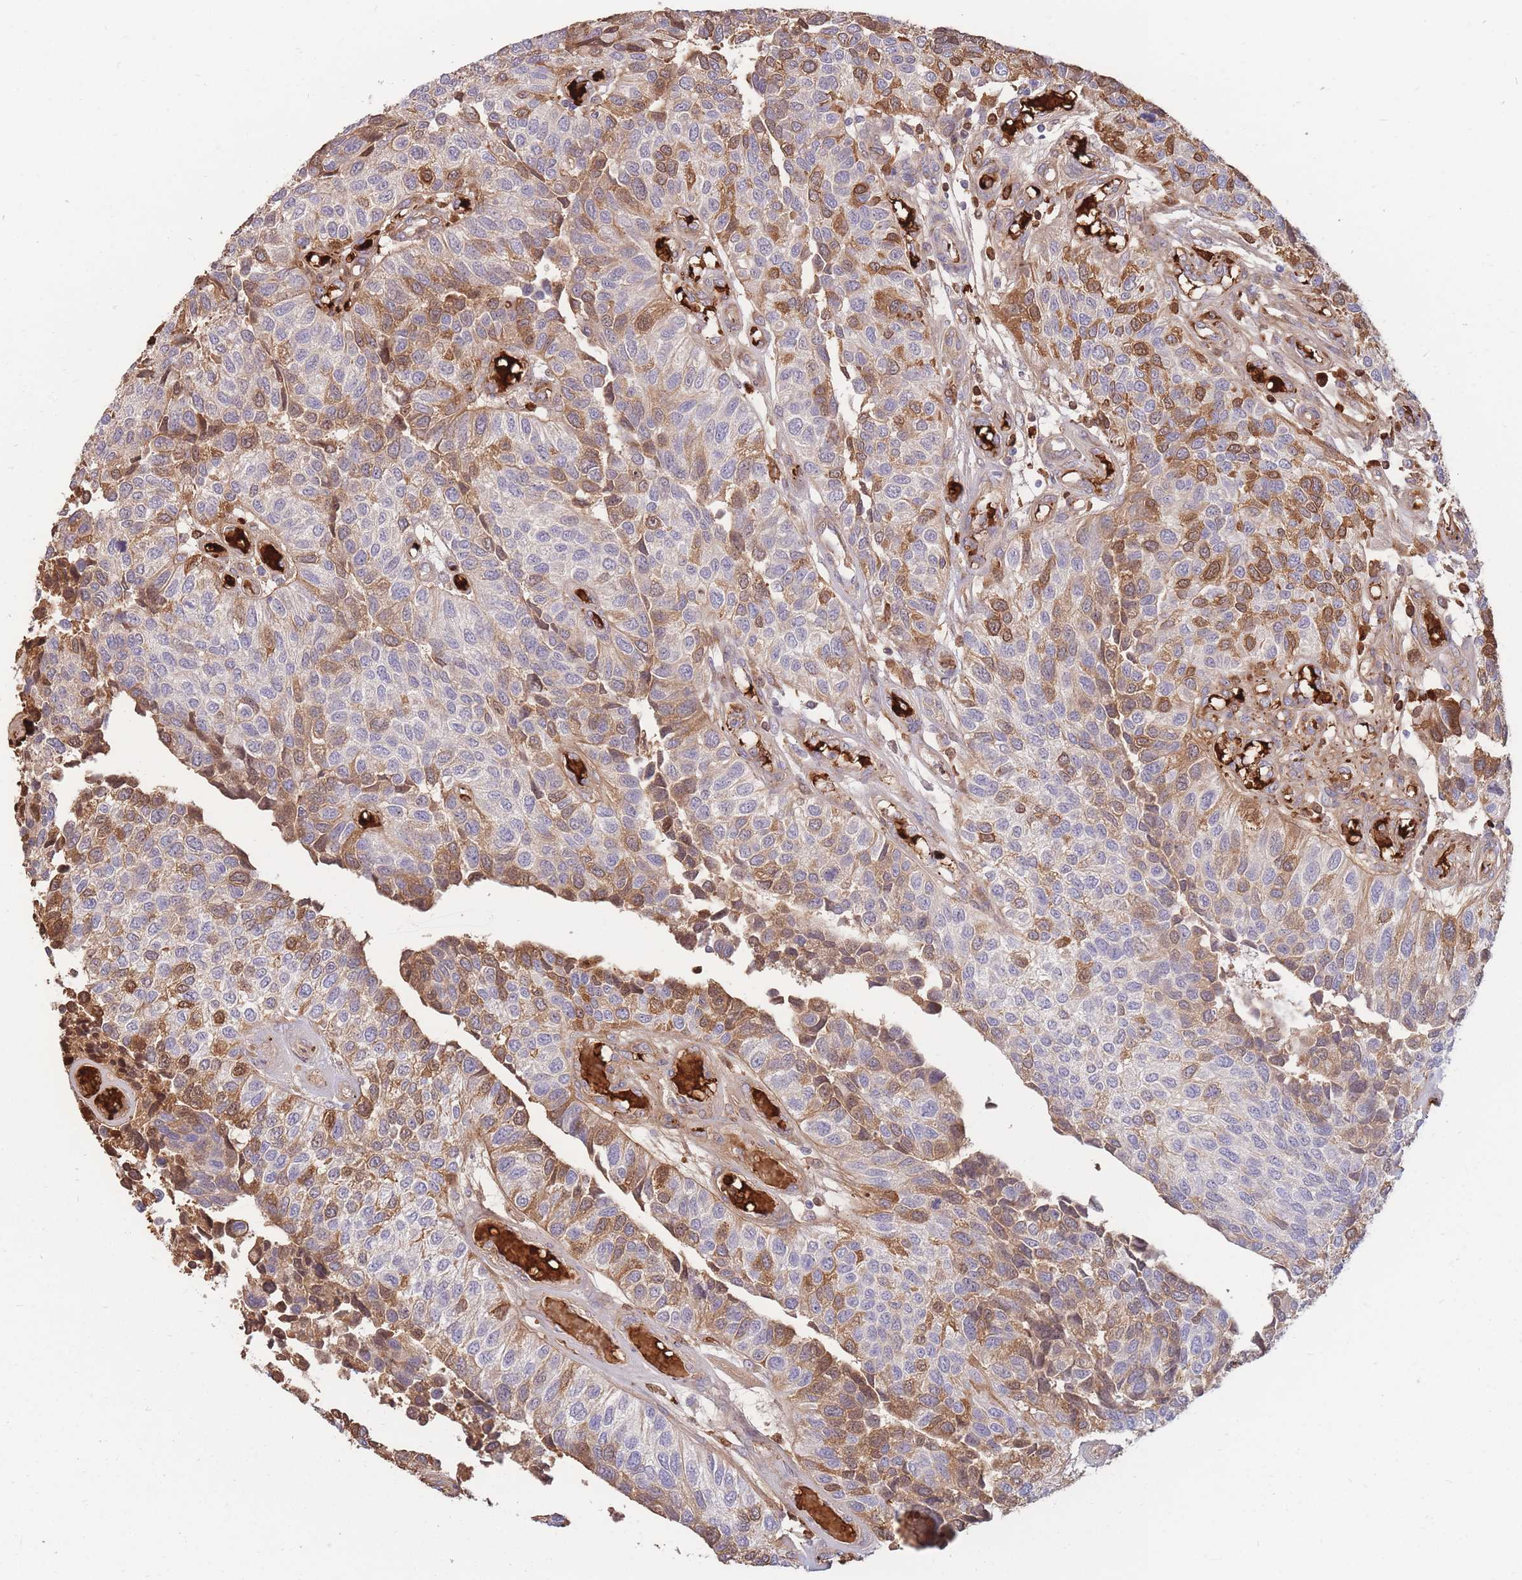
{"staining": {"intensity": "moderate", "quantity": "25%-75%", "location": "cytoplasmic/membranous"}, "tissue": "urothelial cancer", "cell_type": "Tumor cells", "image_type": "cancer", "snomed": [{"axis": "morphology", "description": "Urothelial carcinoma, NOS"}, {"axis": "topography", "description": "Urinary bladder"}], "caption": "This image exhibits immunohistochemistry staining of urothelial cancer, with medium moderate cytoplasmic/membranous expression in about 25%-75% of tumor cells.", "gene": "ATP10D", "patient": {"sex": "male", "age": 55}}